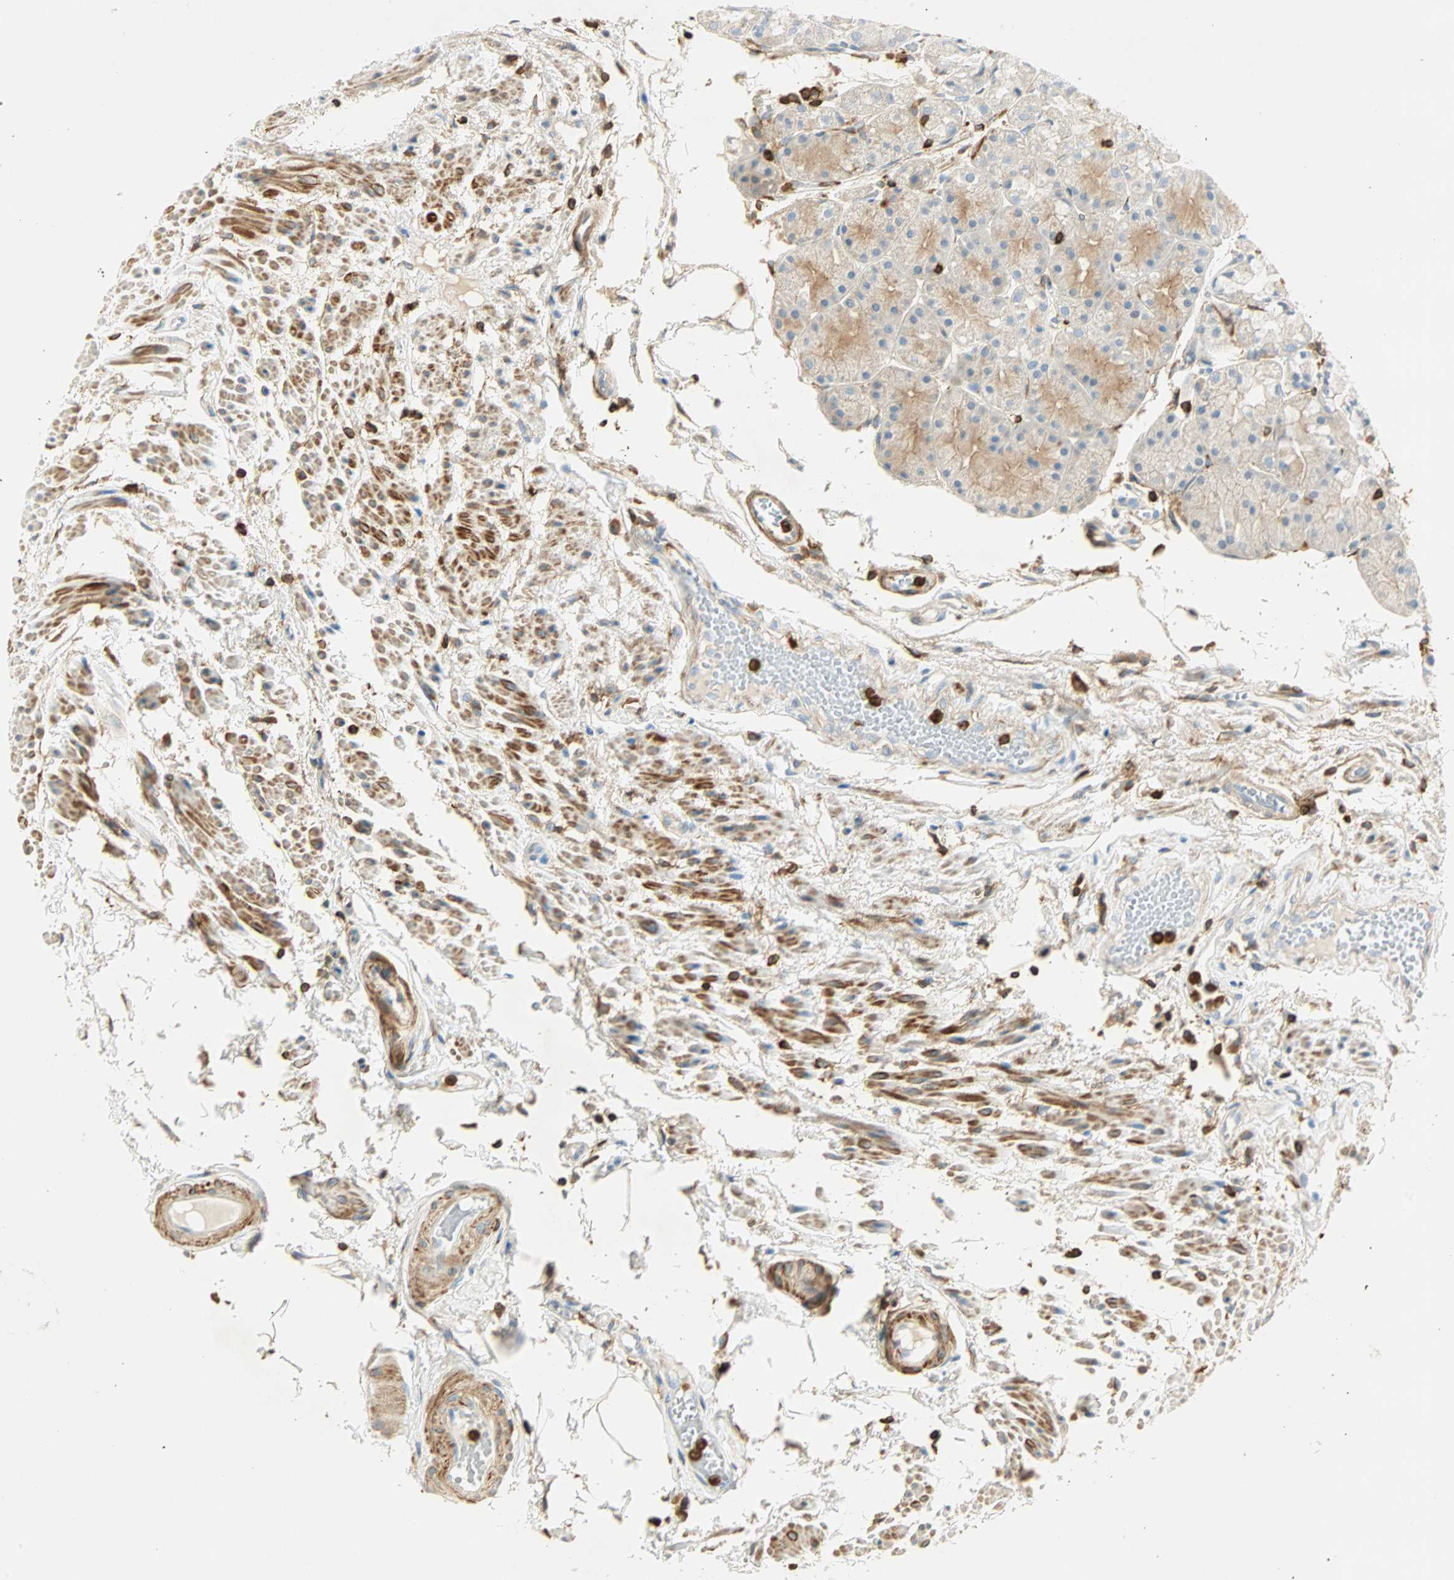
{"staining": {"intensity": "moderate", "quantity": "25%-75%", "location": "cytoplasmic/membranous"}, "tissue": "stomach", "cell_type": "Glandular cells", "image_type": "normal", "snomed": [{"axis": "morphology", "description": "Normal tissue, NOS"}, {"axis": "topography", "description": "Stomach, upper"}], "caption": "Moderate cytoplasmic/membranous expression is appreciated in approximately 25%-75% of glandular cells in benign stomach. The protein is shown in brown color, while the nuclei are stained blue.", "gene": "FMNL1", "patient": {"sex": "male", "age": 72}}